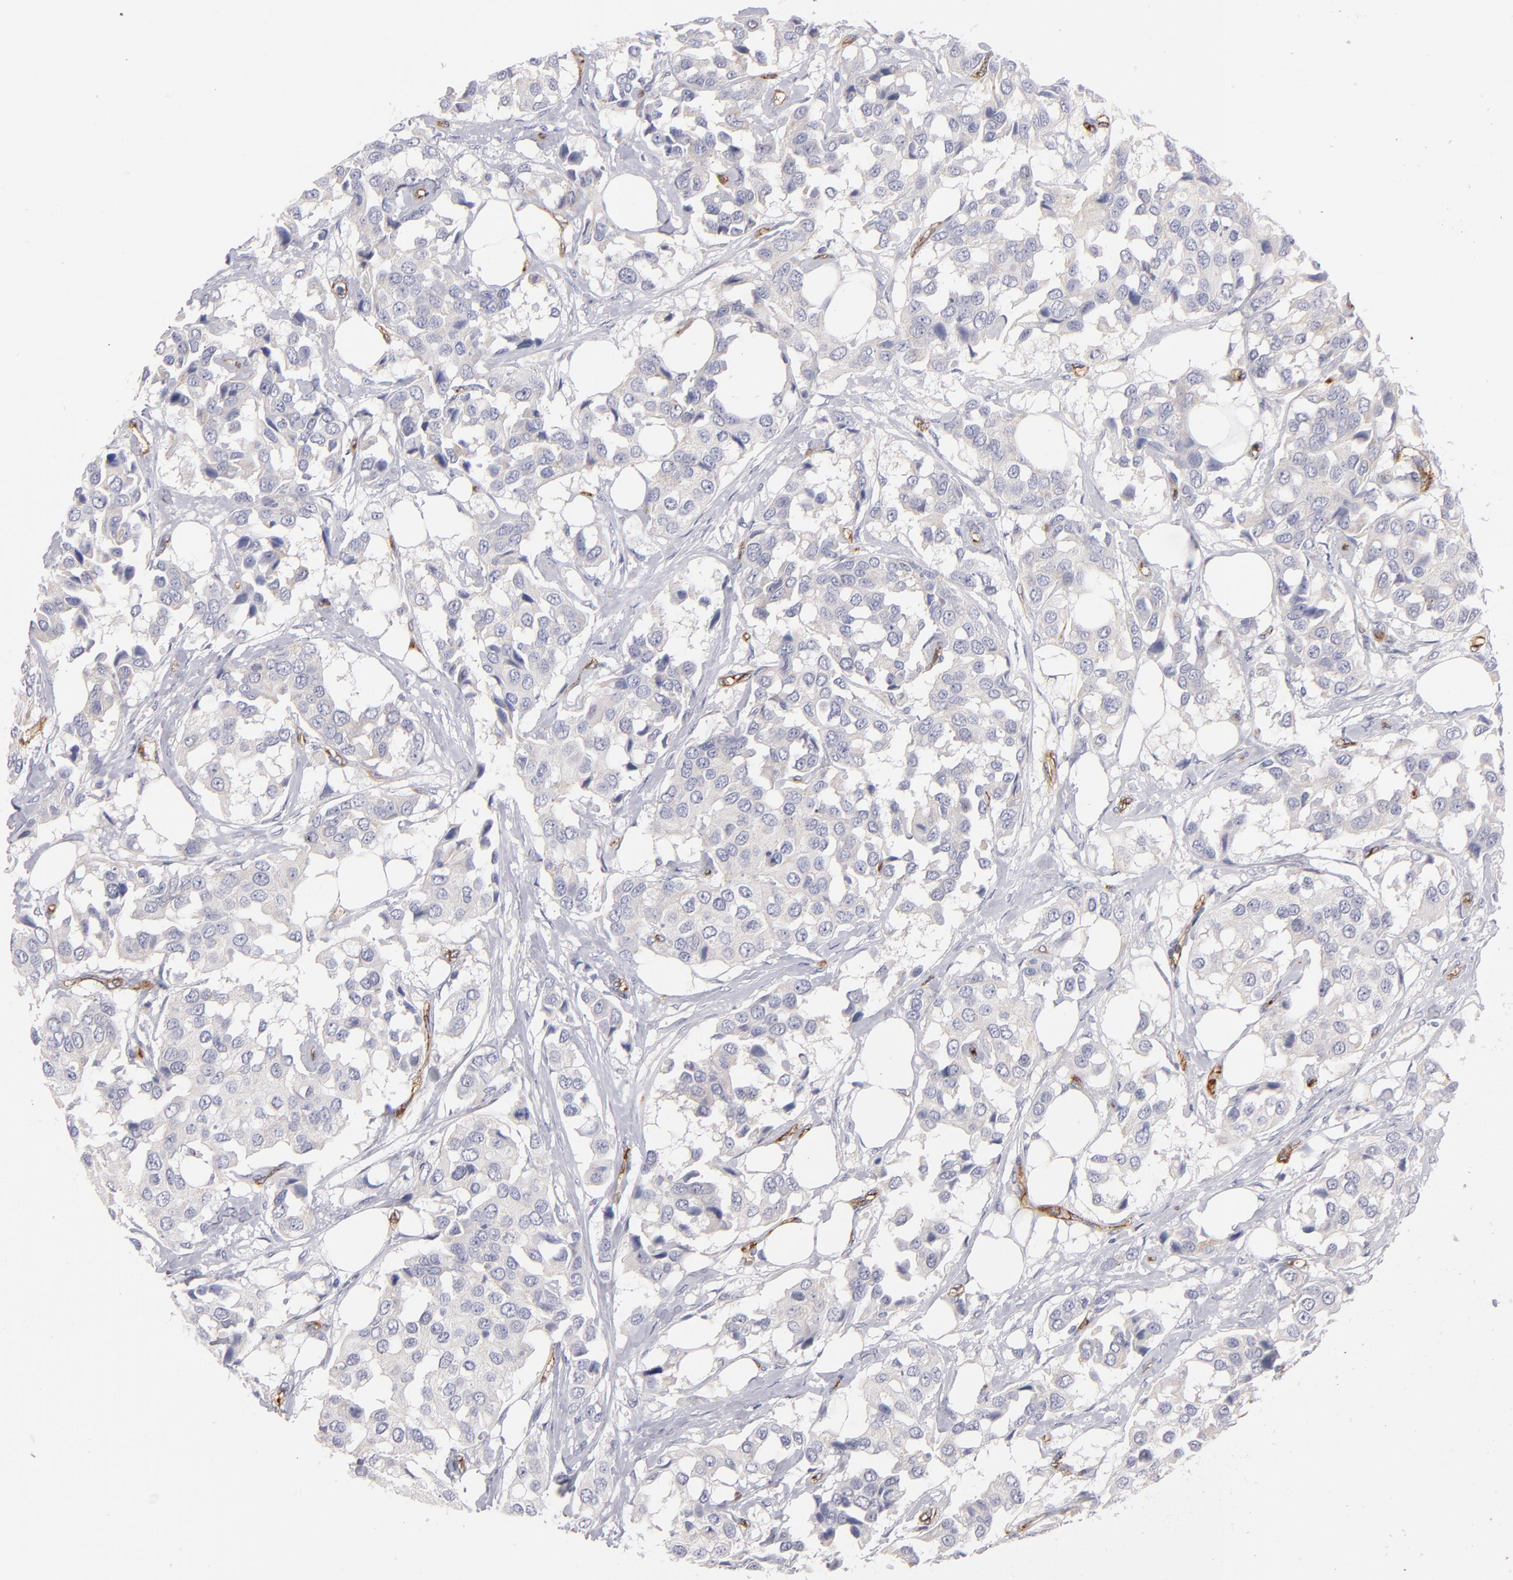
{"staining": {"intensity": "negative", "quantity": "none", "location": "none"}, "tissue": "breast cancer", "cell_type": "Tumor cells", "image_type": "cancer", "snomed": [{"axis": "morphology", "description": "Duct carcinoma"}, {"axis": "topography", "description": "Breast"}], "caption": "This is an immunohistochemistry (IHC) photomicrograph of breast cancer (intraductal carcinoma). There is no expression in tumor cells.", "gene": "PLVAP", "patient": {"sex": "female", "age": 80}}